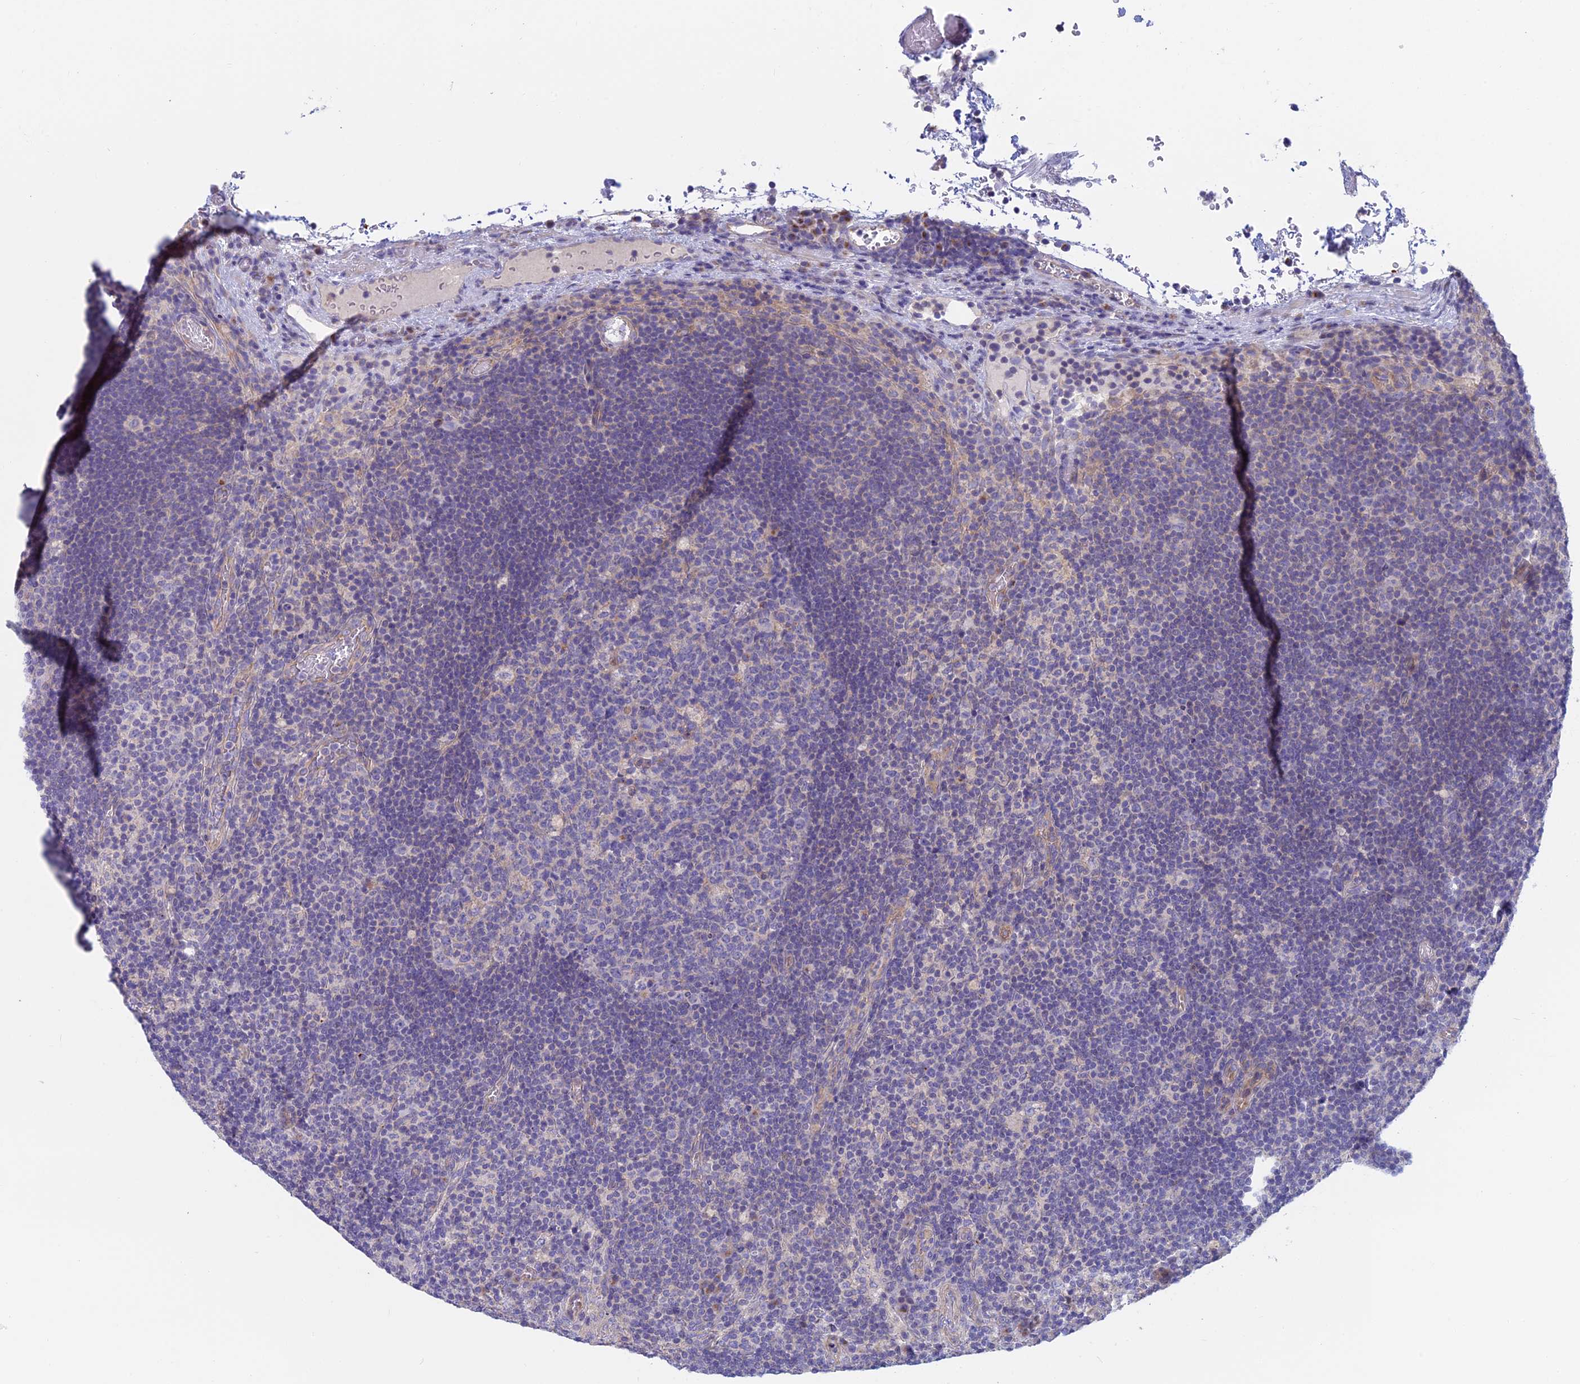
{"staining": {"intensity": "negative", "quantity": "none", "location": "none"}, "tissue": "lymph node", "cell_type": "Germinal center cells", "image_type": "normal", "snomed": [{"axis": "morphology", "description": "Normal tissue, NOS"}, {"axis": "topography", "description": "Lymph node"}], "caption": "The immunohistochemistry photomicrograph has no significant positivity in germinal center cells of lymph node.", "gene": "ZNF564", "patient": {"sex": "male", "age": 58}}